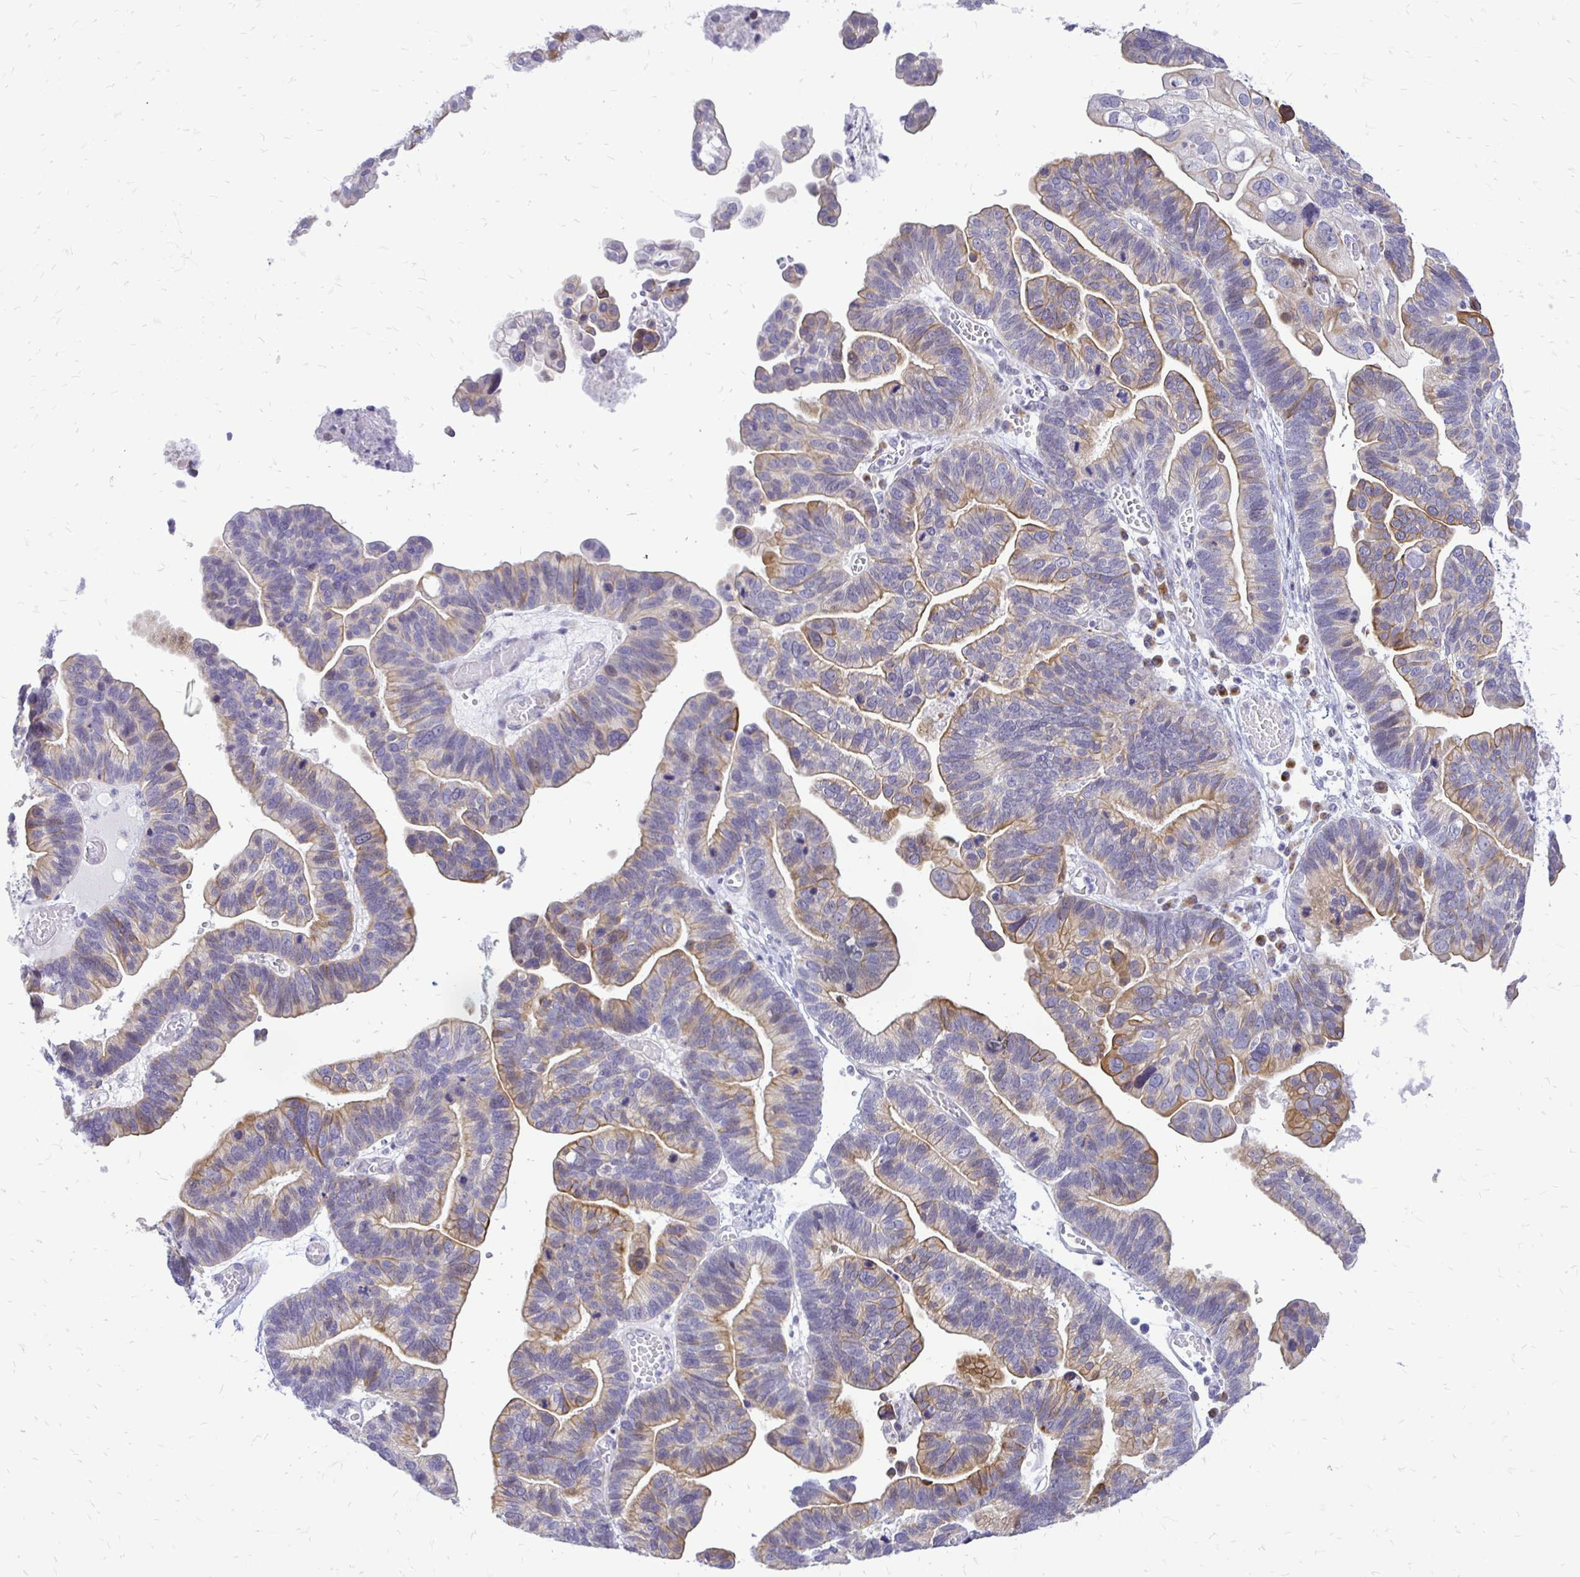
{"staining": {"intensity": "moderate", "quantity": "25%-75%", "location": "cytoplasmic/membranous"}, "tissue": "ovarian cancer", "cell_type": "Tumor cells", "image_type": "cancer", "snomed": [{"axis": "morphology", "description": "Cystadenocarcinoma, serous, NOS"}, {"axis": "topography", "description": "Ovary"}], "caption": "A high-resolution micrograph shows immunohistochemistry (IHC) staining of serous cystadenocarcinoma (ovarian), which reveals moderate cytoplasmic/membranous expression in approximately 25%-75% of tumor cells. (DAB (3,3'-diaminobenzidine) IHC, brown staining for protein, blue staining for nuclei).", "gene": "EPYC", "patient": {"sex": "female", "age": 56}}